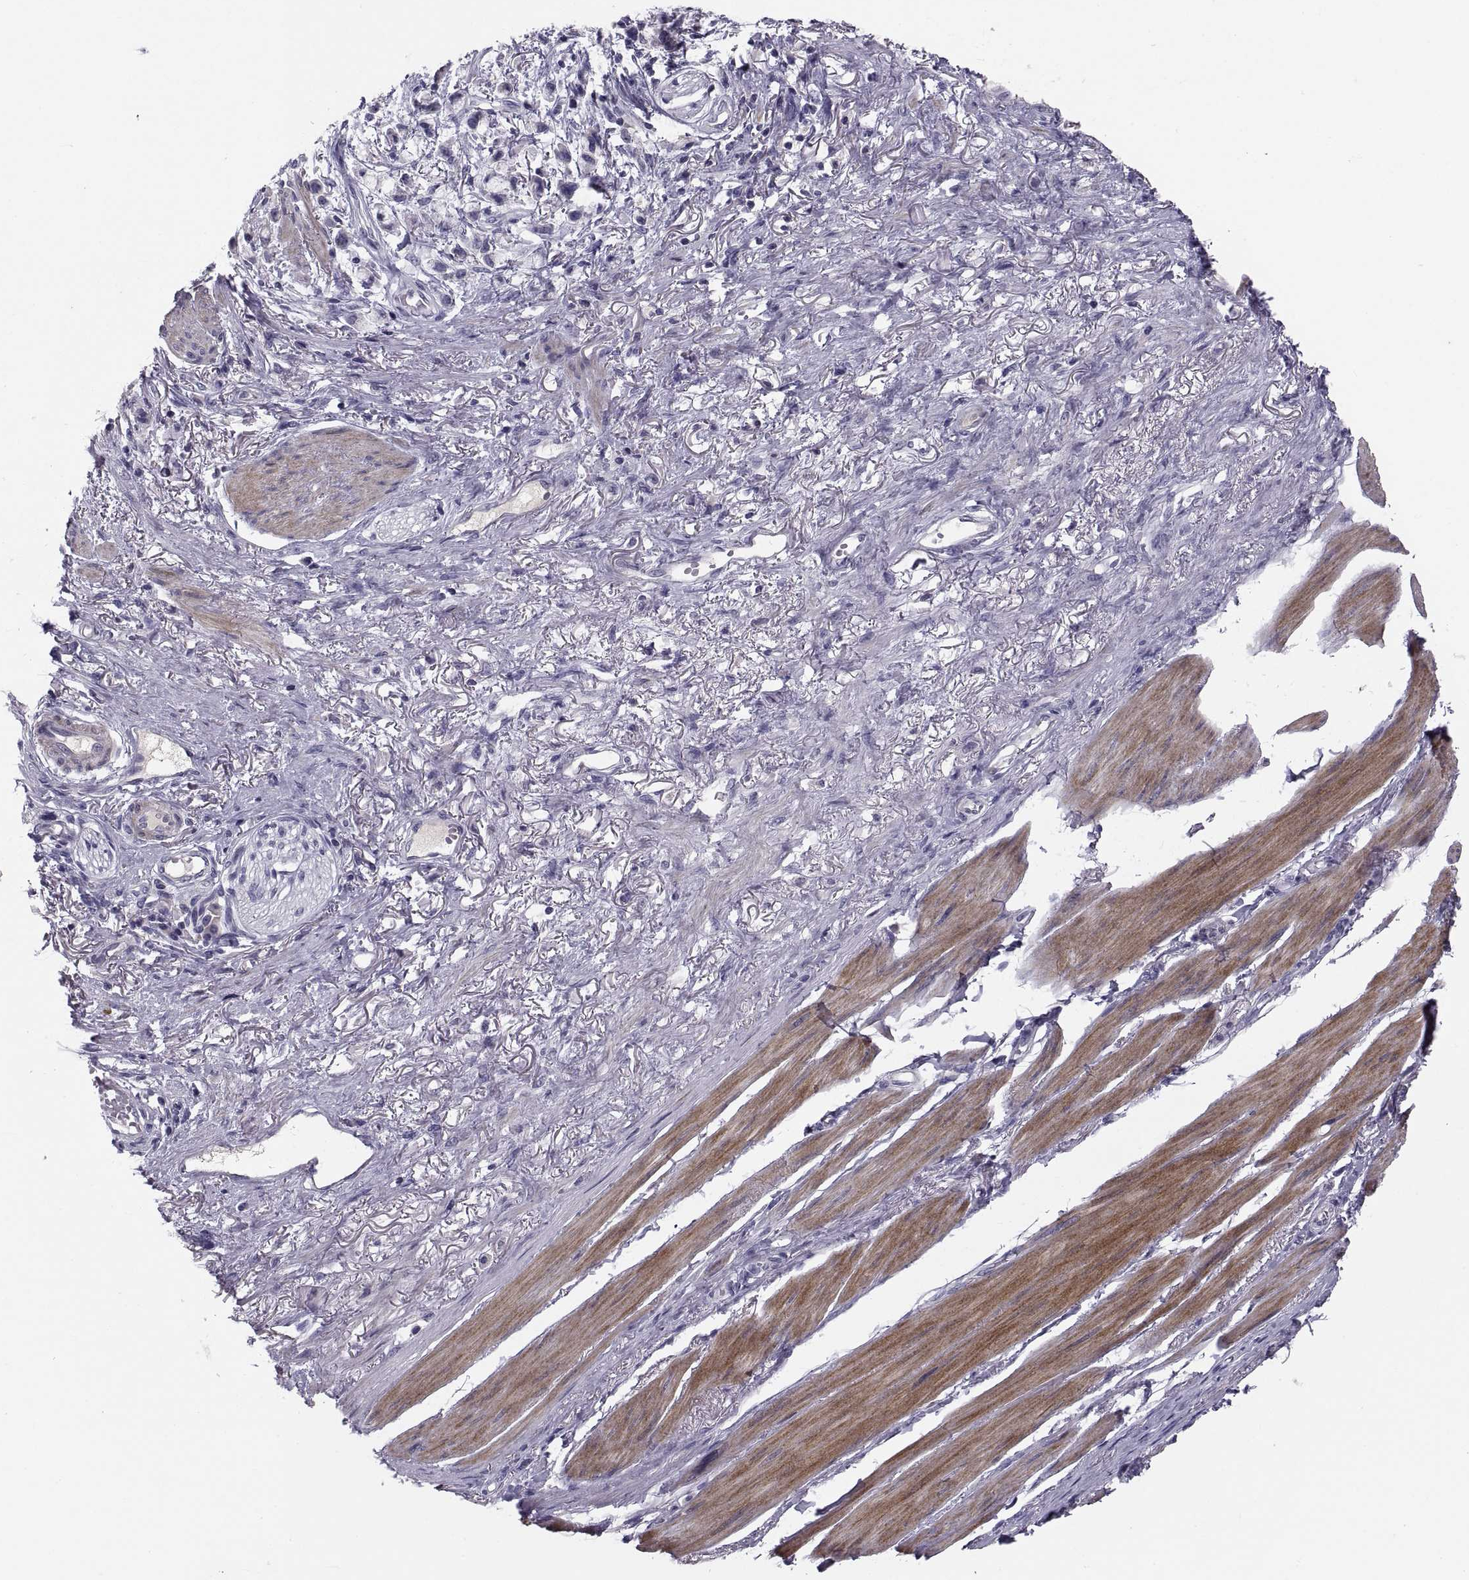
{"staining": {"intensity": "negative", "quantity": "none", "location": "none"}, "tissue": "stomach cancer", "cell_type": "Tumor cells", "image_type": "cancer", "snomed": [{"axis": "morphology", "description": "Adenocarcinoma, NOS"}, {"axis": "topography", "description": "Stomach"}], "caption": "The IHC histopathology image has no significant staining in tumor cells of stomach cancer tissue.", "gene": "PDZRN4", "patient": {"sex": "female", "age": 81}}